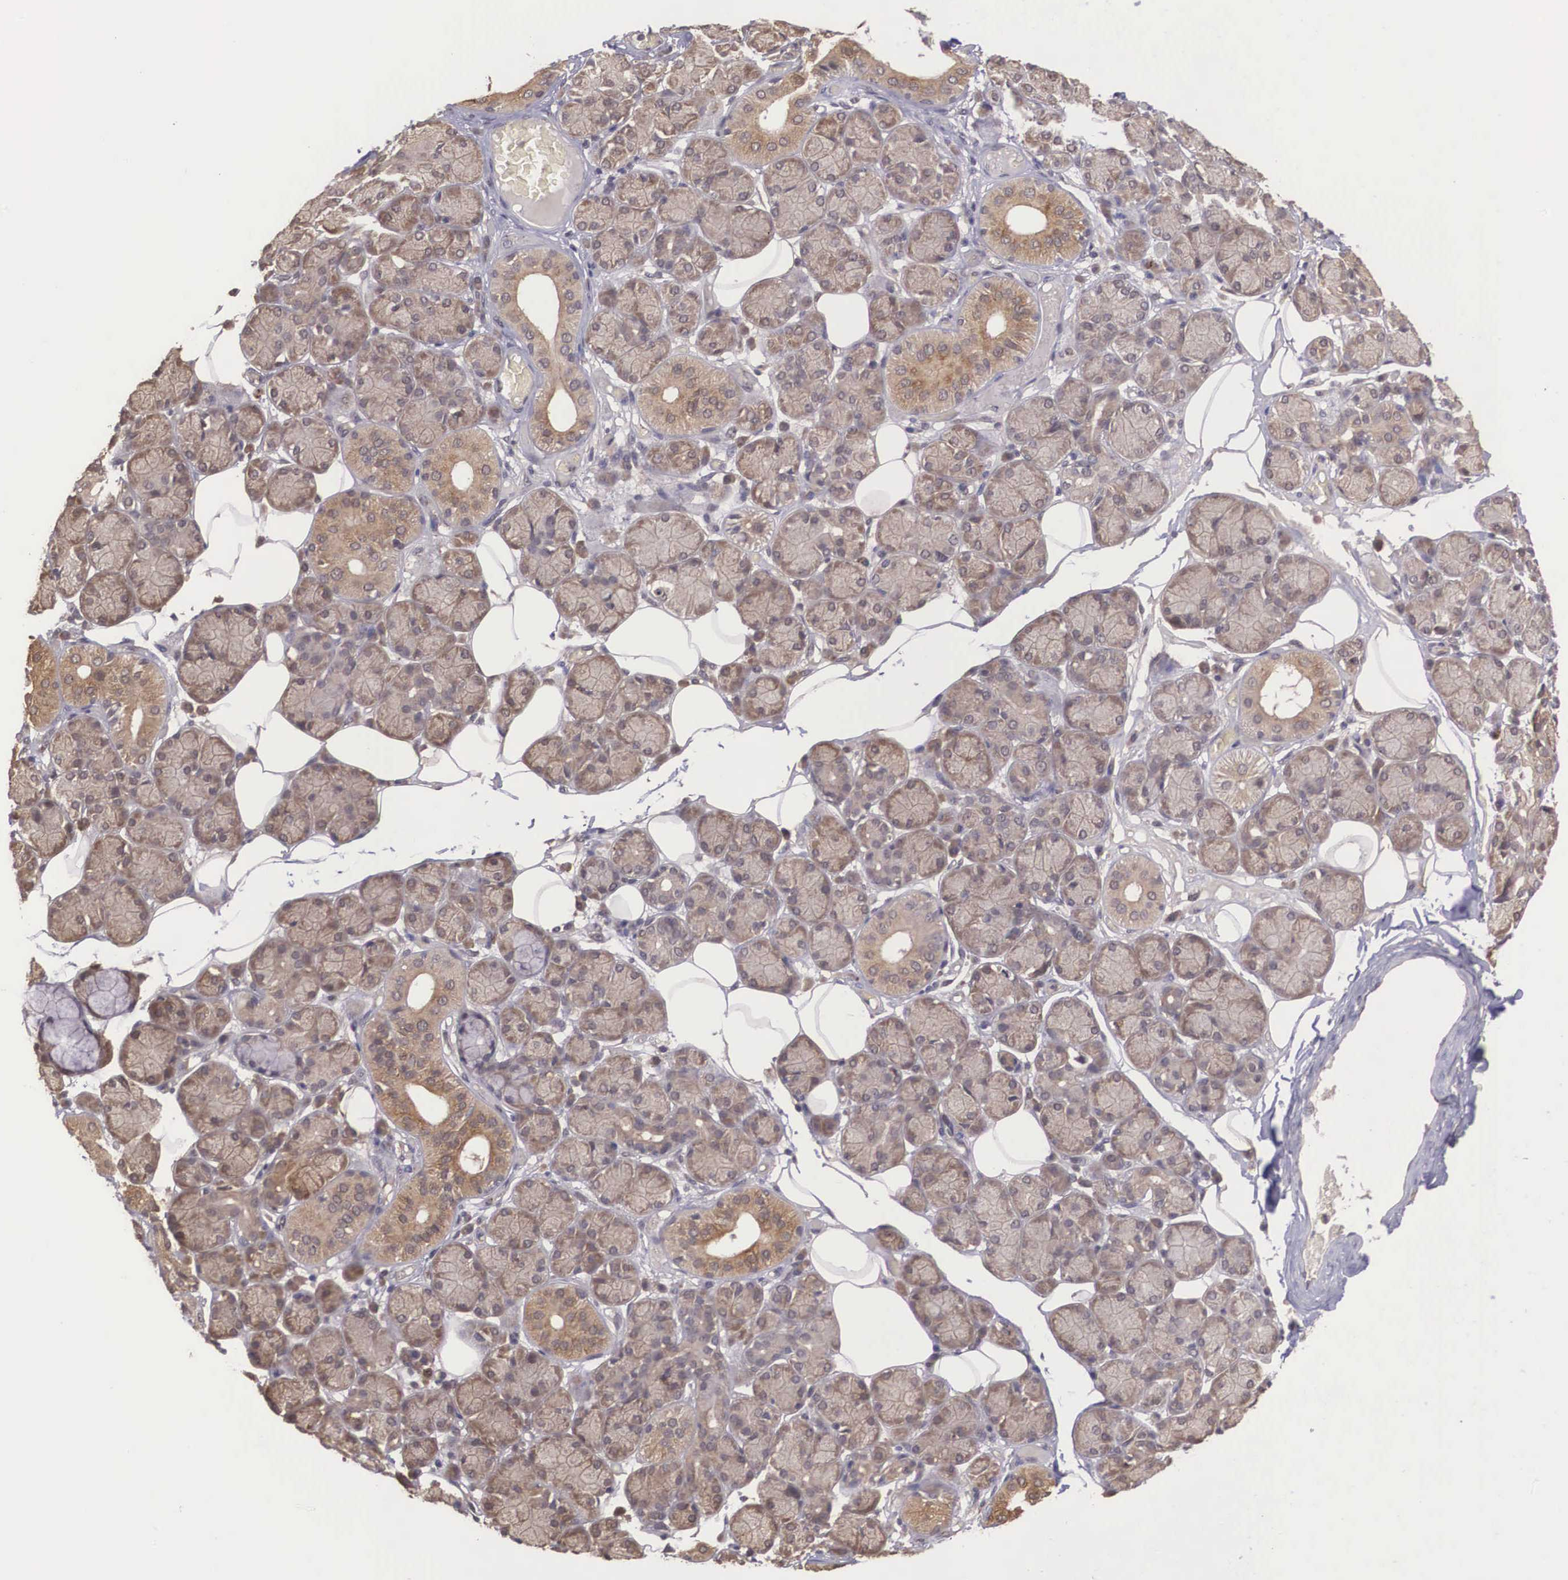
{"staining": {"intensity": "moderate", "quantity": ">75%", "location": "cytoplasmic/membranous"}, "tissue": "salivary gland", "cell_type": "Glandular cells", "image_type": "normal", "snomed": [{"axis": "morphology", "description": "Normal tissue, NOS"}, {"axis": "topography", "description": "Salivary gland"}], "caption": "Salivary gland stained for a protein (brown) shows moderate cytoplasmic/membranous positive staining in about >75% of glandular cells.", "gene": "VASH1", "patient": {"sex": "male", "age": 54}}